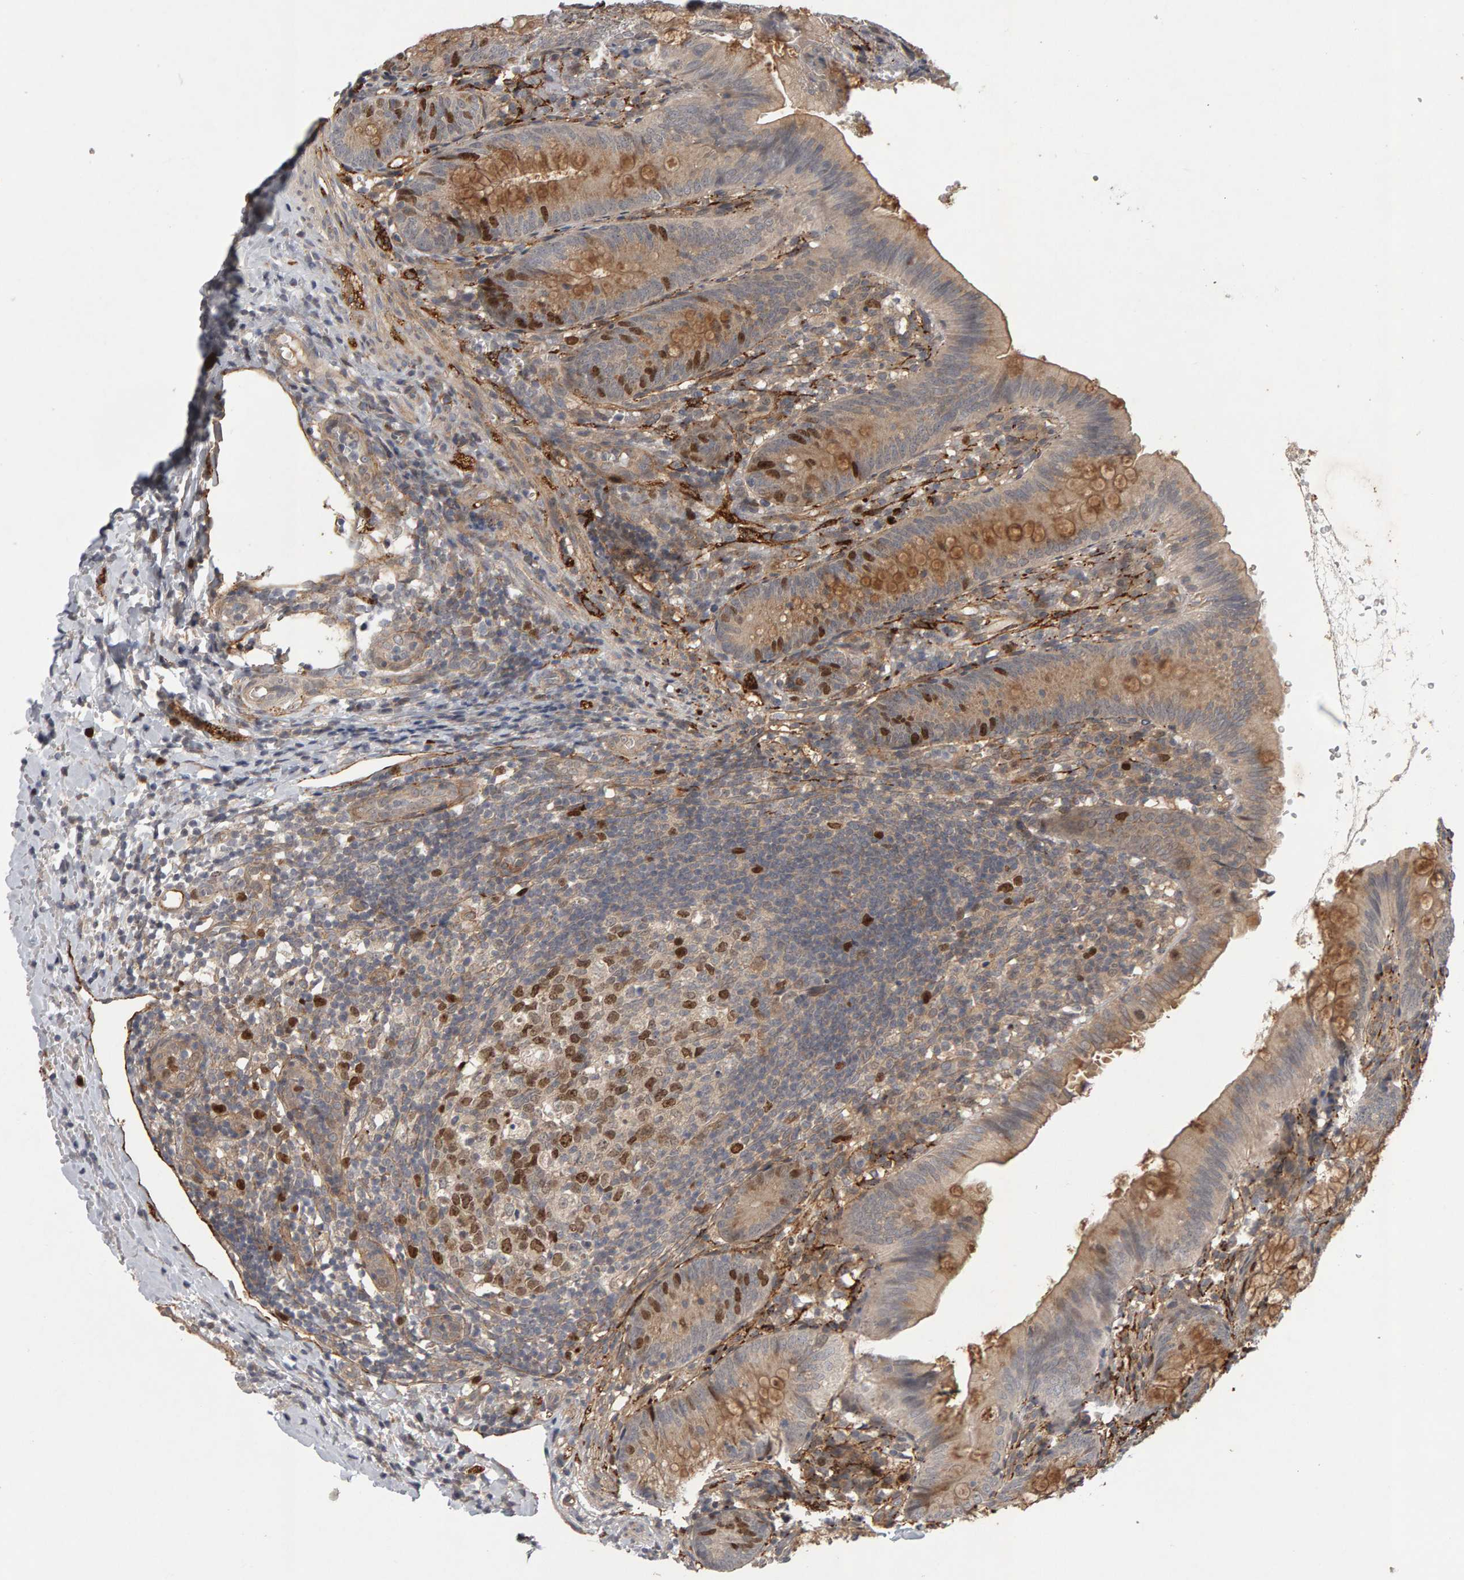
{"staining": {"intensity": "moderate", "quantity": "25%-75%", "location": "cytoplasmic/membranous,nuclear"}, "tissue": "appendix", "cell_type": "Glandular cells", "image_type": "normal", "snomed": [{"axis": "morphology", "description": "Normal tissue, NOS"}, {"axis": "topography", "description": "Appendix"}], "caption": "Protein expression by immunohistochemistry reveals moderate cytoplasmic/membranous,nuclear positivity in approximately 25%-75% of glandular cells in normal appendix.", "gene": "CDCA5", "patient": {"sex": "male", "age": 1}}